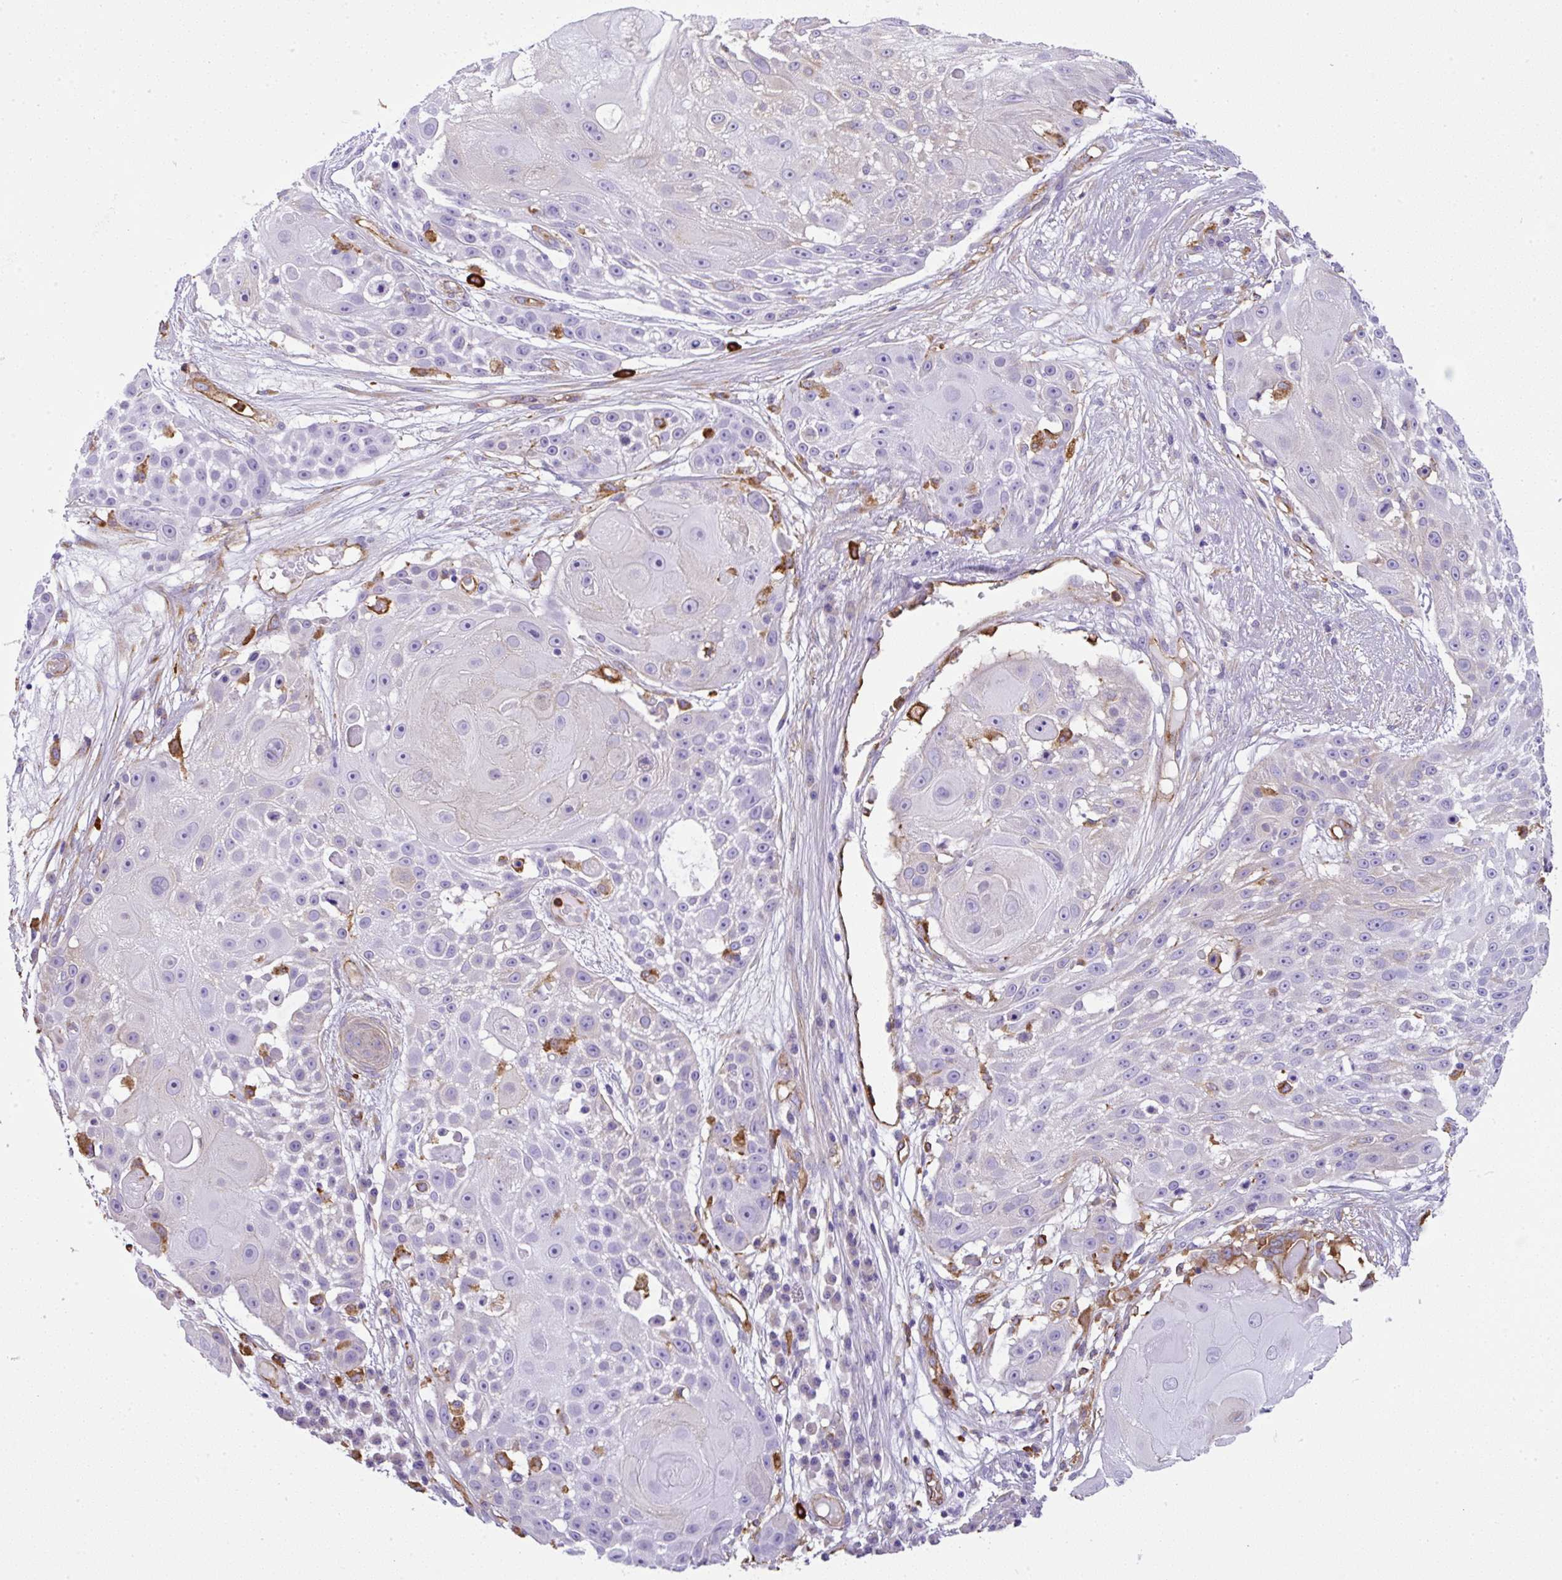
{"staining": {"intensity": "negative", "quantity": "none", "location": "none"}, "tissue": "skin cancer", "cell_type": "Tumor cells", "image_type": "cancer", "snomed": [{"axis": "morphology", "description": "Squamous cell carcinoma, NOS"}, {"axis": "topography", "description": "Skin"}], "caption": "IHC image of human squamous cell carcinoma (skin) stained for a protein (brown), which displays no staining in tumor cells.", "gene": "MAGEB5", "patient": {"sex": "female", "age": 86}}